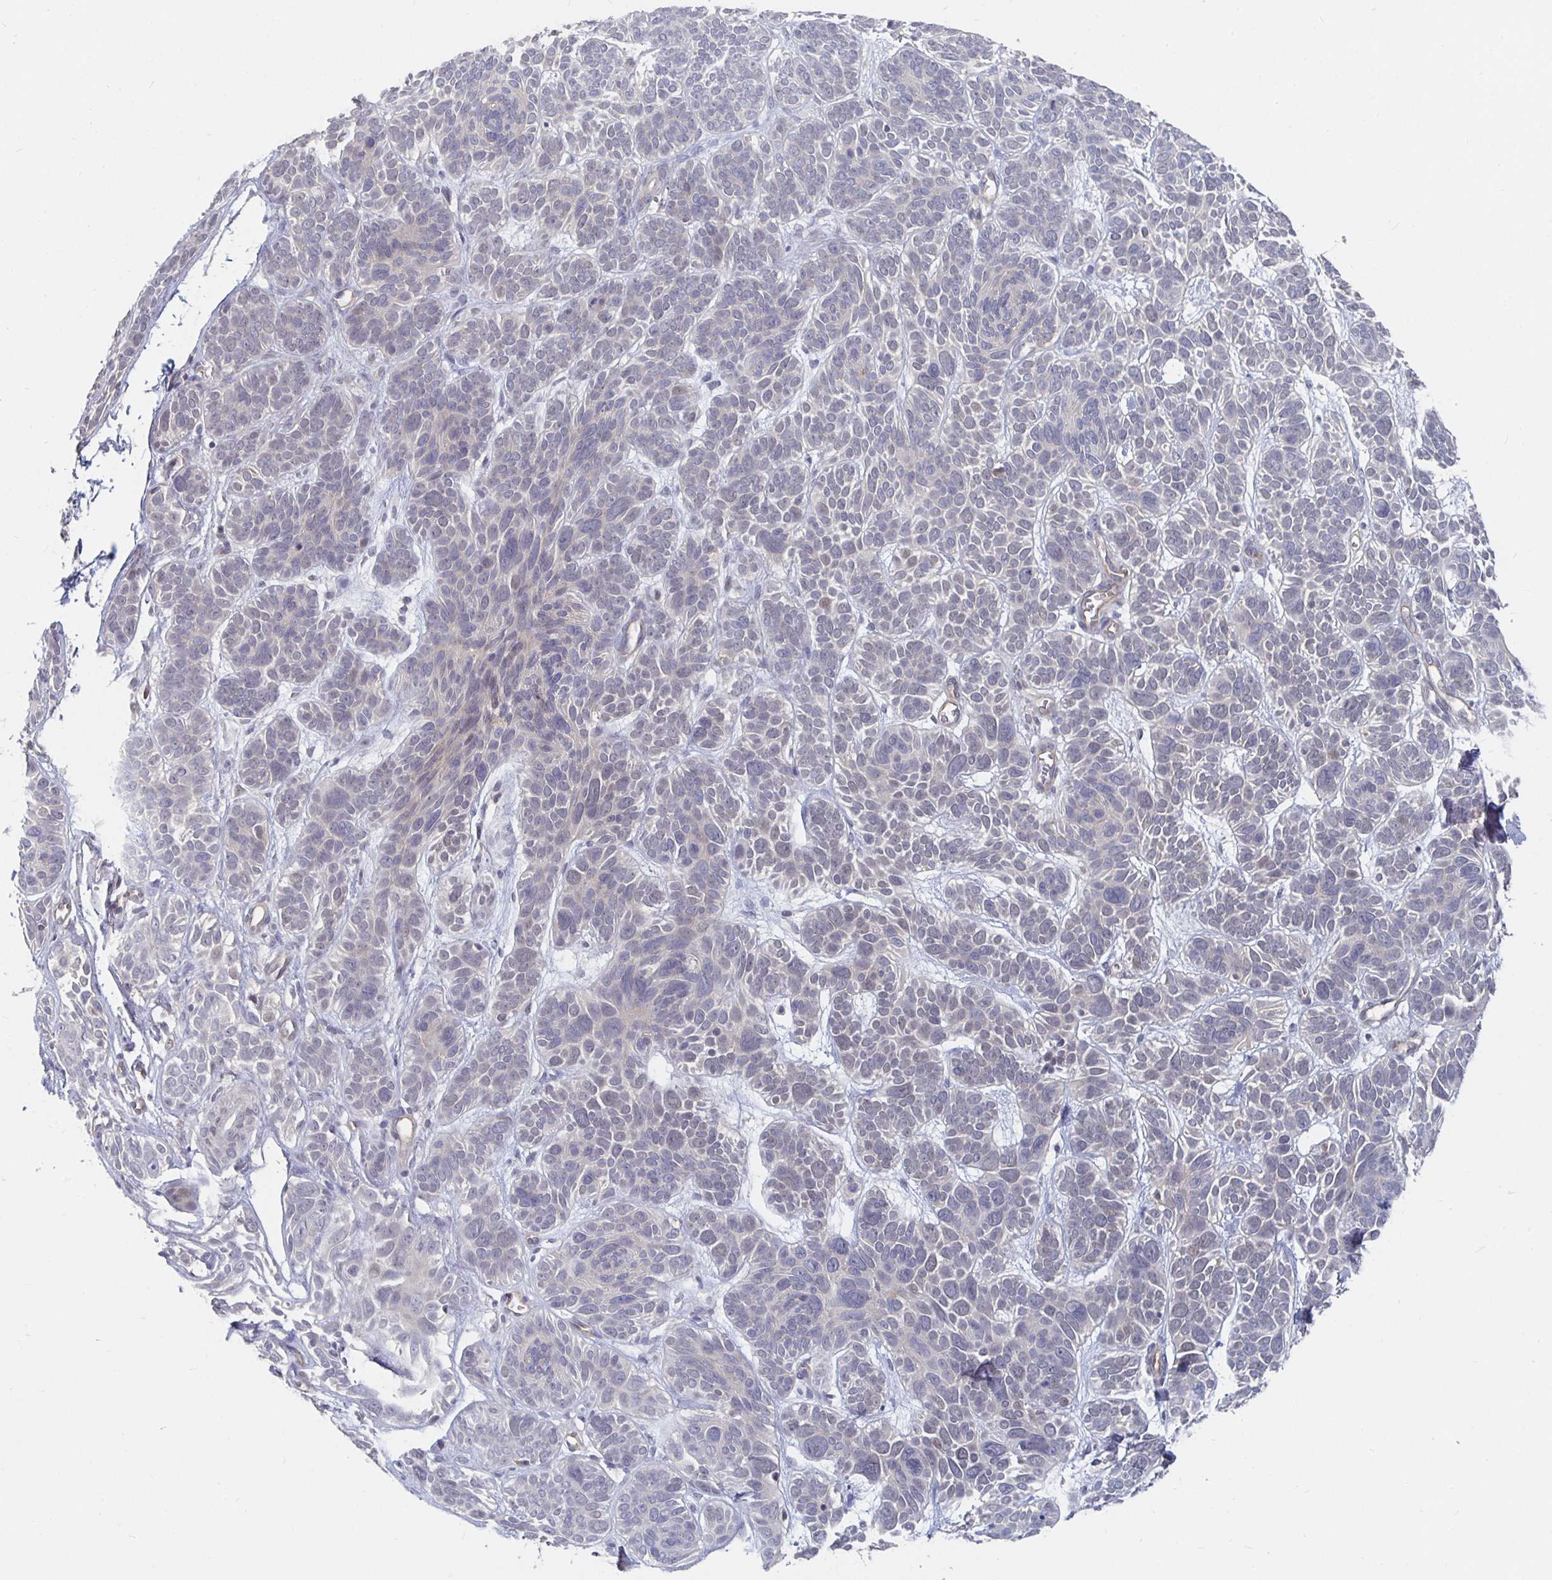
{"staining": {"intensity": "negative", "quantity": "none", "location": "none"}, "tissue": "skin cancer", "cell_type": "Tumor cells", "image_type": "cancer", "snomed": [{"axis": "morphology", "description": "Basal cell carcinoma"}, {"axis": "morphology", "description": "BCC, low aggressive"}, {"axis": "topography", "description": "Skin"}, {"axis": "topography", "description": "Skin of face"}], "caption": "Human skin bcc,  low aggressive stained for a protein using IHC shows no positivity in tumor cells.", "gene": "MEIS1", "patient": {"sex": "male", "age": 73}}